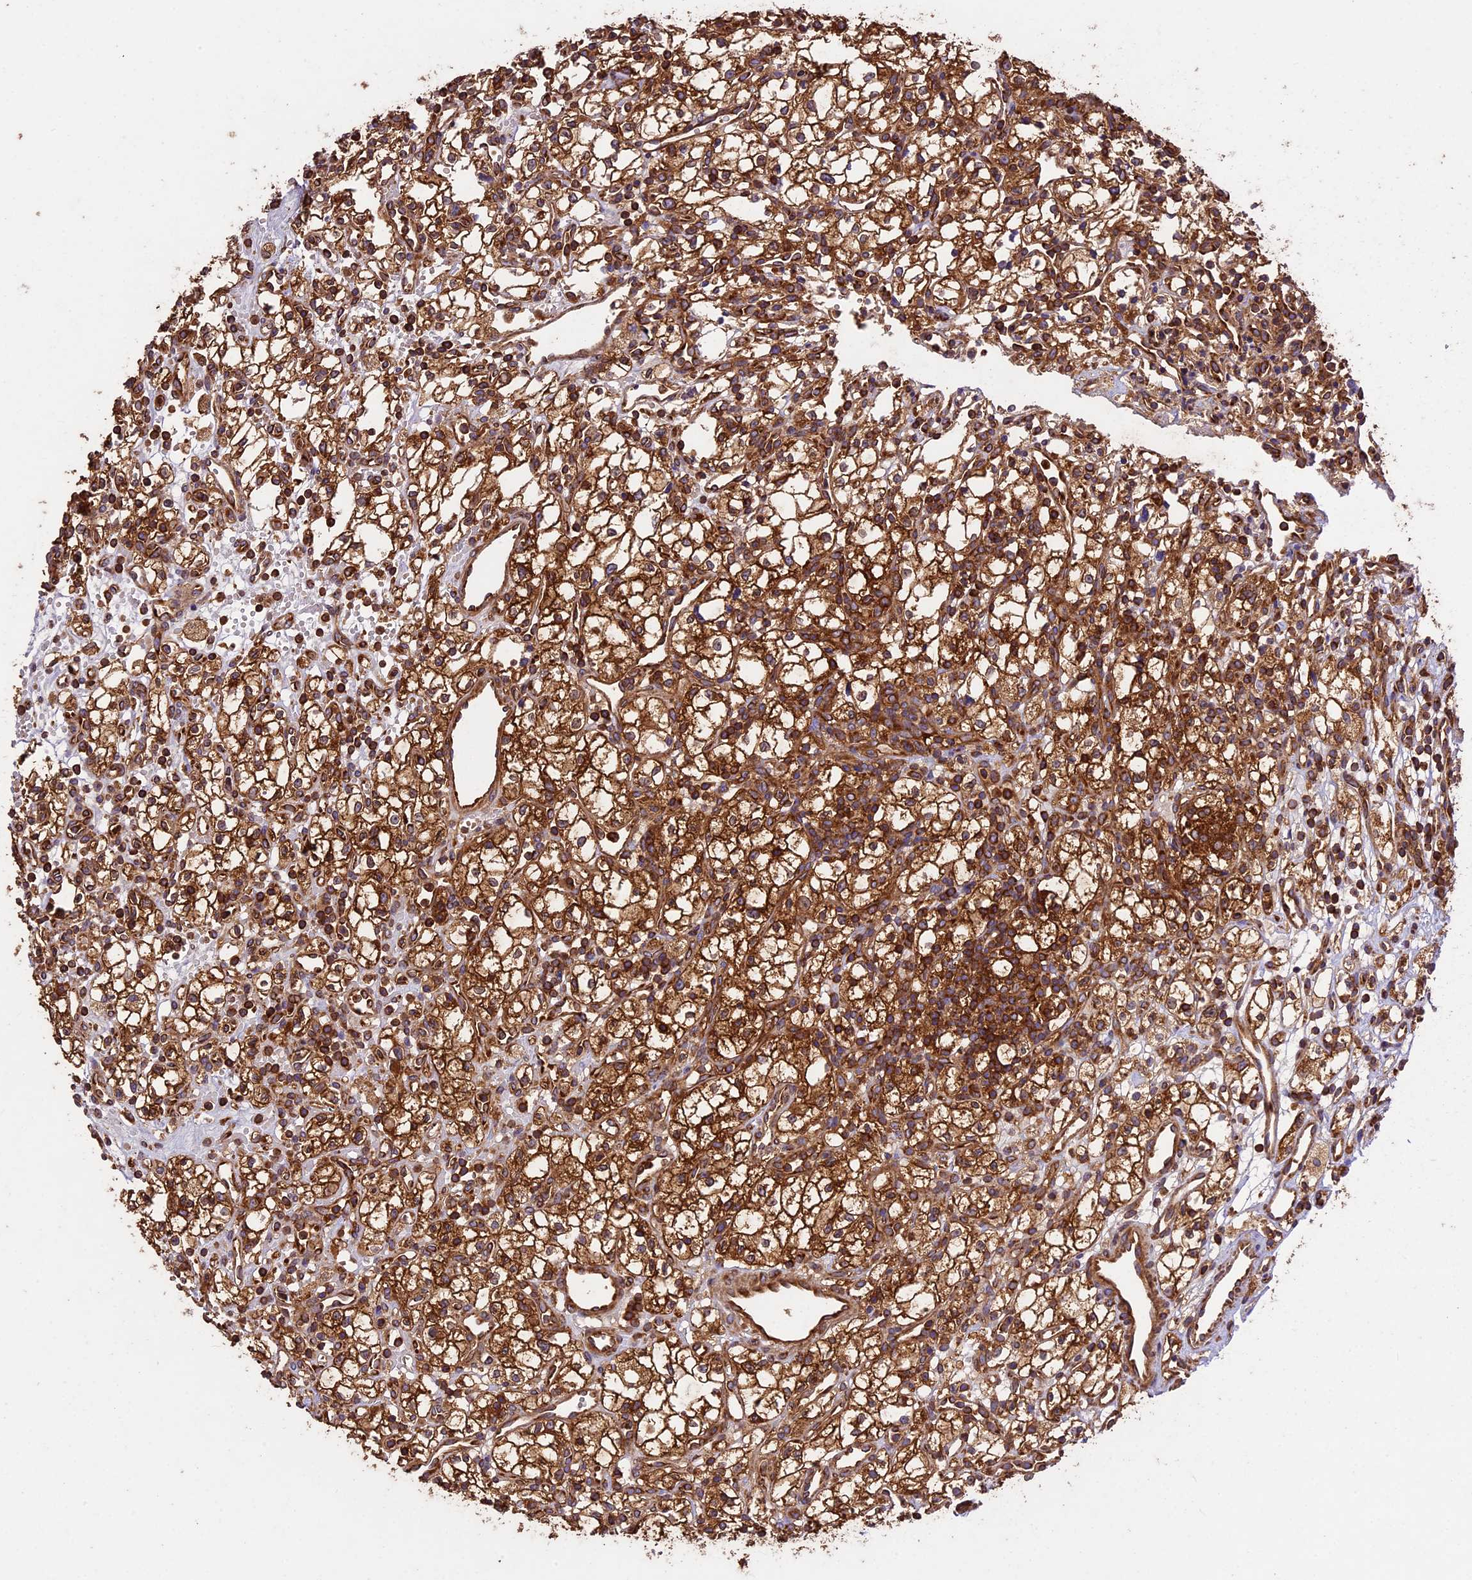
{"staining": {"intensity": "strong", "quantity": ">75%", "location": "cytoplasmic/membranous"}, "tissue": "renal cancer", "cell_type": "Tumor cells", "image_type": "cancer", "snomed": [{"axis": "morphology", "description": "Adenocarcinoma, NOS"}, {"axis": "topography", "description": "Kidney"}], "caption": "Immunohistochemical staining of renal cancer shows high levels of strong cytoplasmic/membranous staining in about >75% of tumor cells.", "gene": "KARS1", "patient": {"sex": "male", "age": 59}}